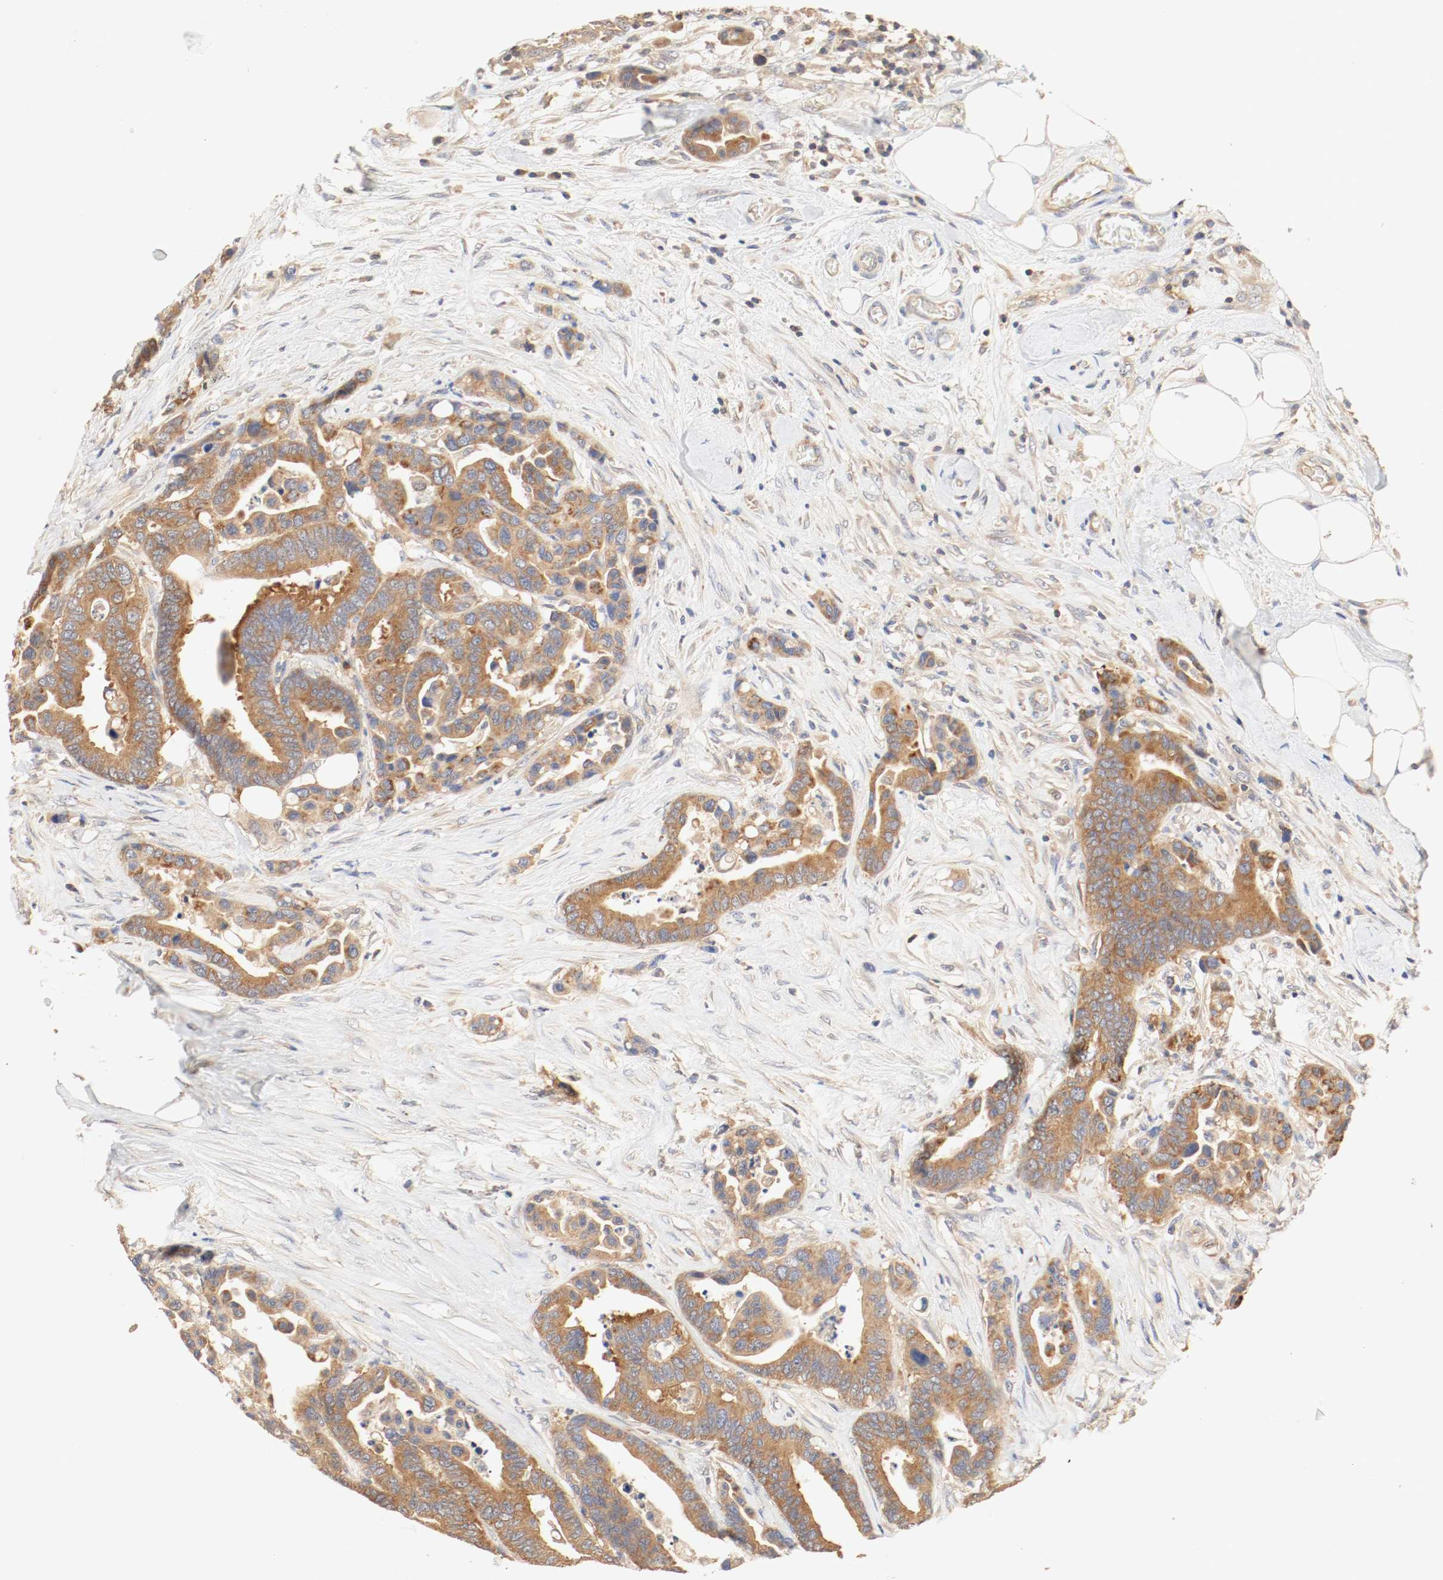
{"staining": {"intensity": "moderate", "quantity": ">75%", "location": "cytoplasmic/membranous"}, "tissue": "colorectal cancer", "cell_type": "Tumor cells", "image_type": "cancer", "snomed": [{"axis": "morphology", "description": "Adenocarcinoma, NOS"}, {"axis": "topography", "description": "Colon"}], "caption": "Tumor cells display moderate cytoplasmic/membranous positivity in approximately >75% of cells in adenocarcinoma (colorectal).", "gene": "GIT1", "patient": {"sex": "male", "age": 82}}